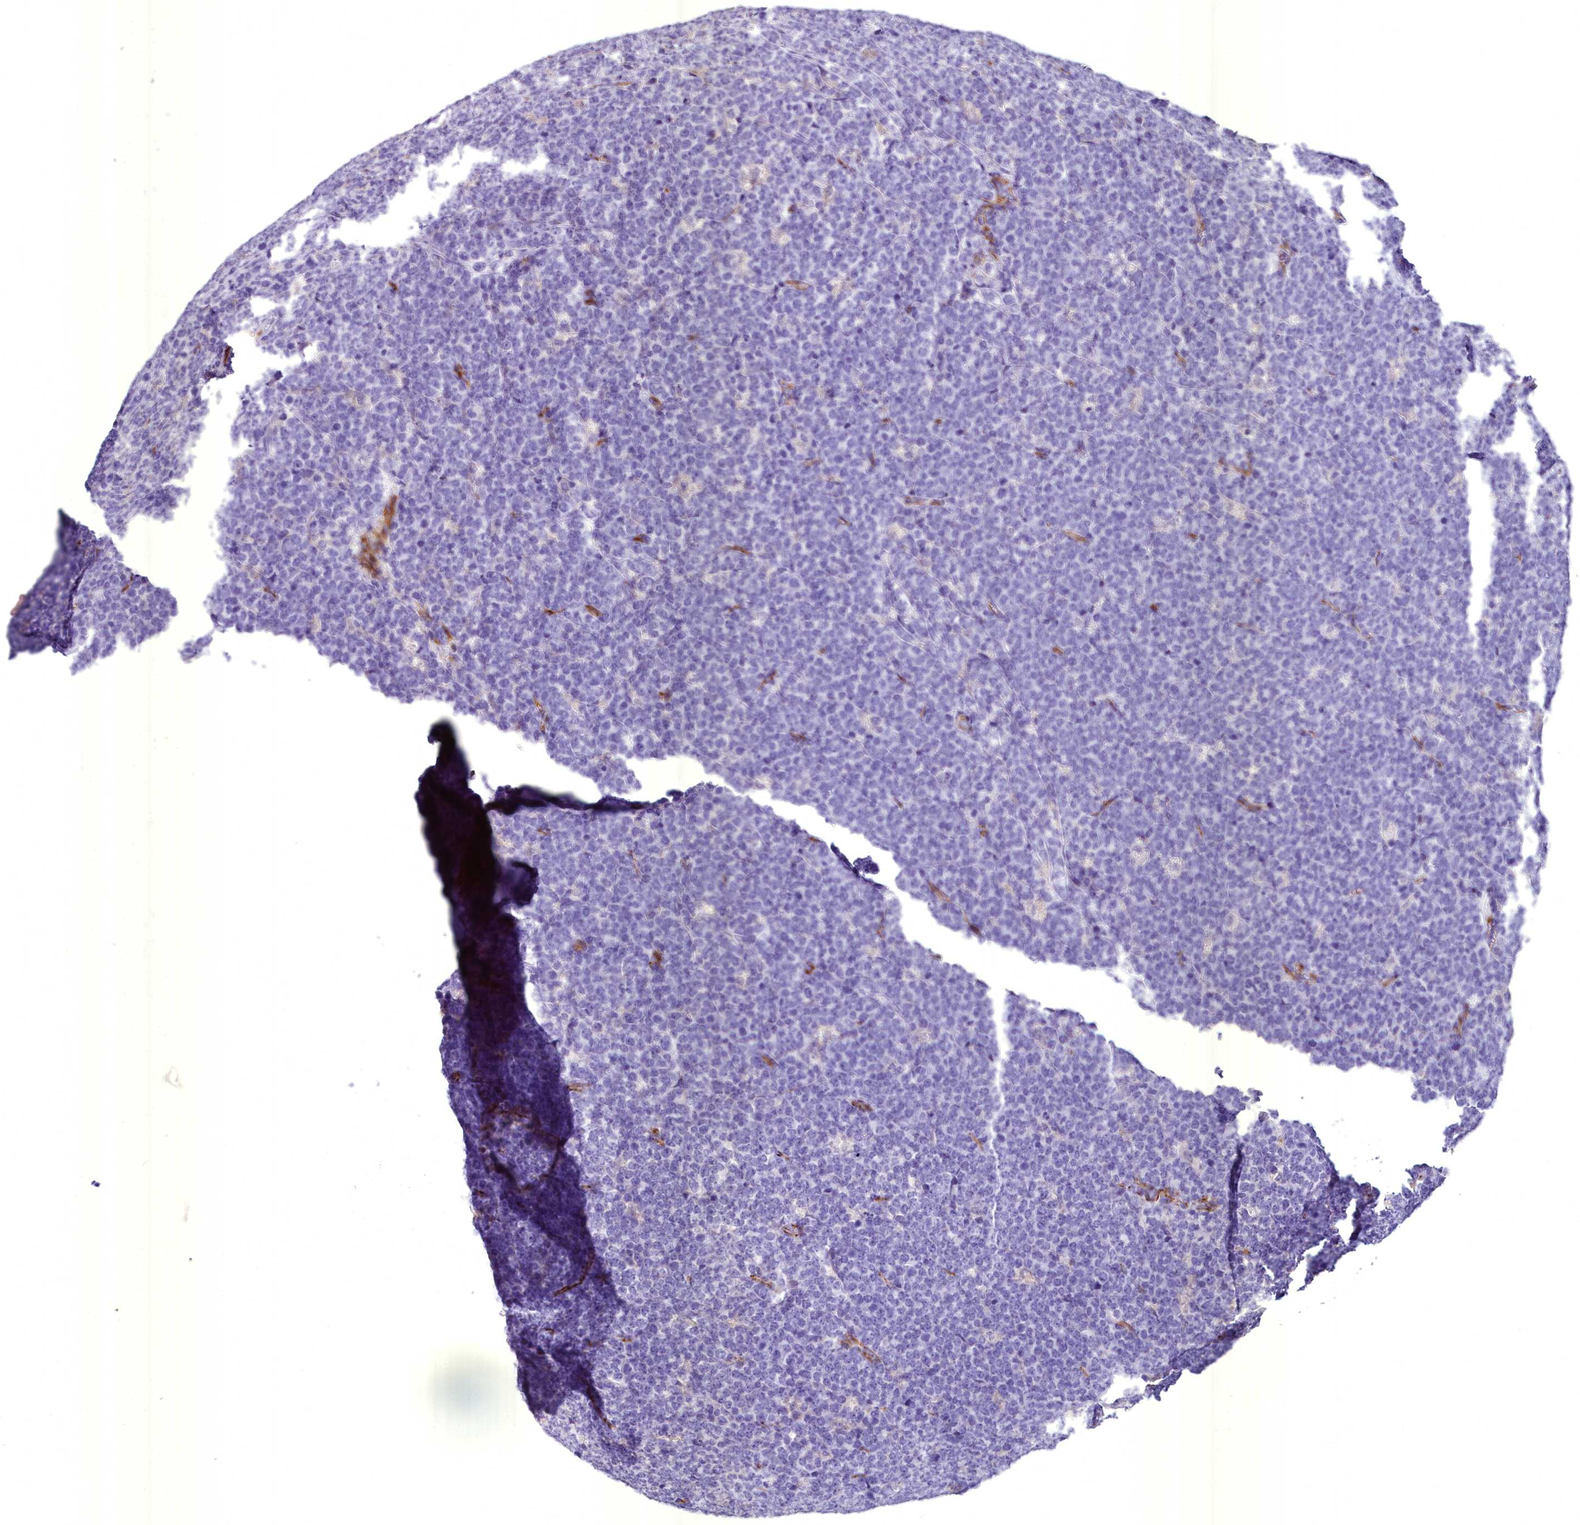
{"staining": {"intensity": "negative", "quantity": "none", "location": "none"}, "tissue": "lymphoma", "cell_type": "Tumor cells", "image_type": "cancer", "snomed": [{"axis": "morphology", "description": "Malignant lymphoma, non-Hodgkin's type, High grade"}, {"axis": "topography", "description": "Small intestine"}], "caption": "Lymphoma was stained to show a protein in brown. There is no significant positivity in tumor cells.", "gene": "MS4A18", "patient": {"sex": "male", "age": 8}}